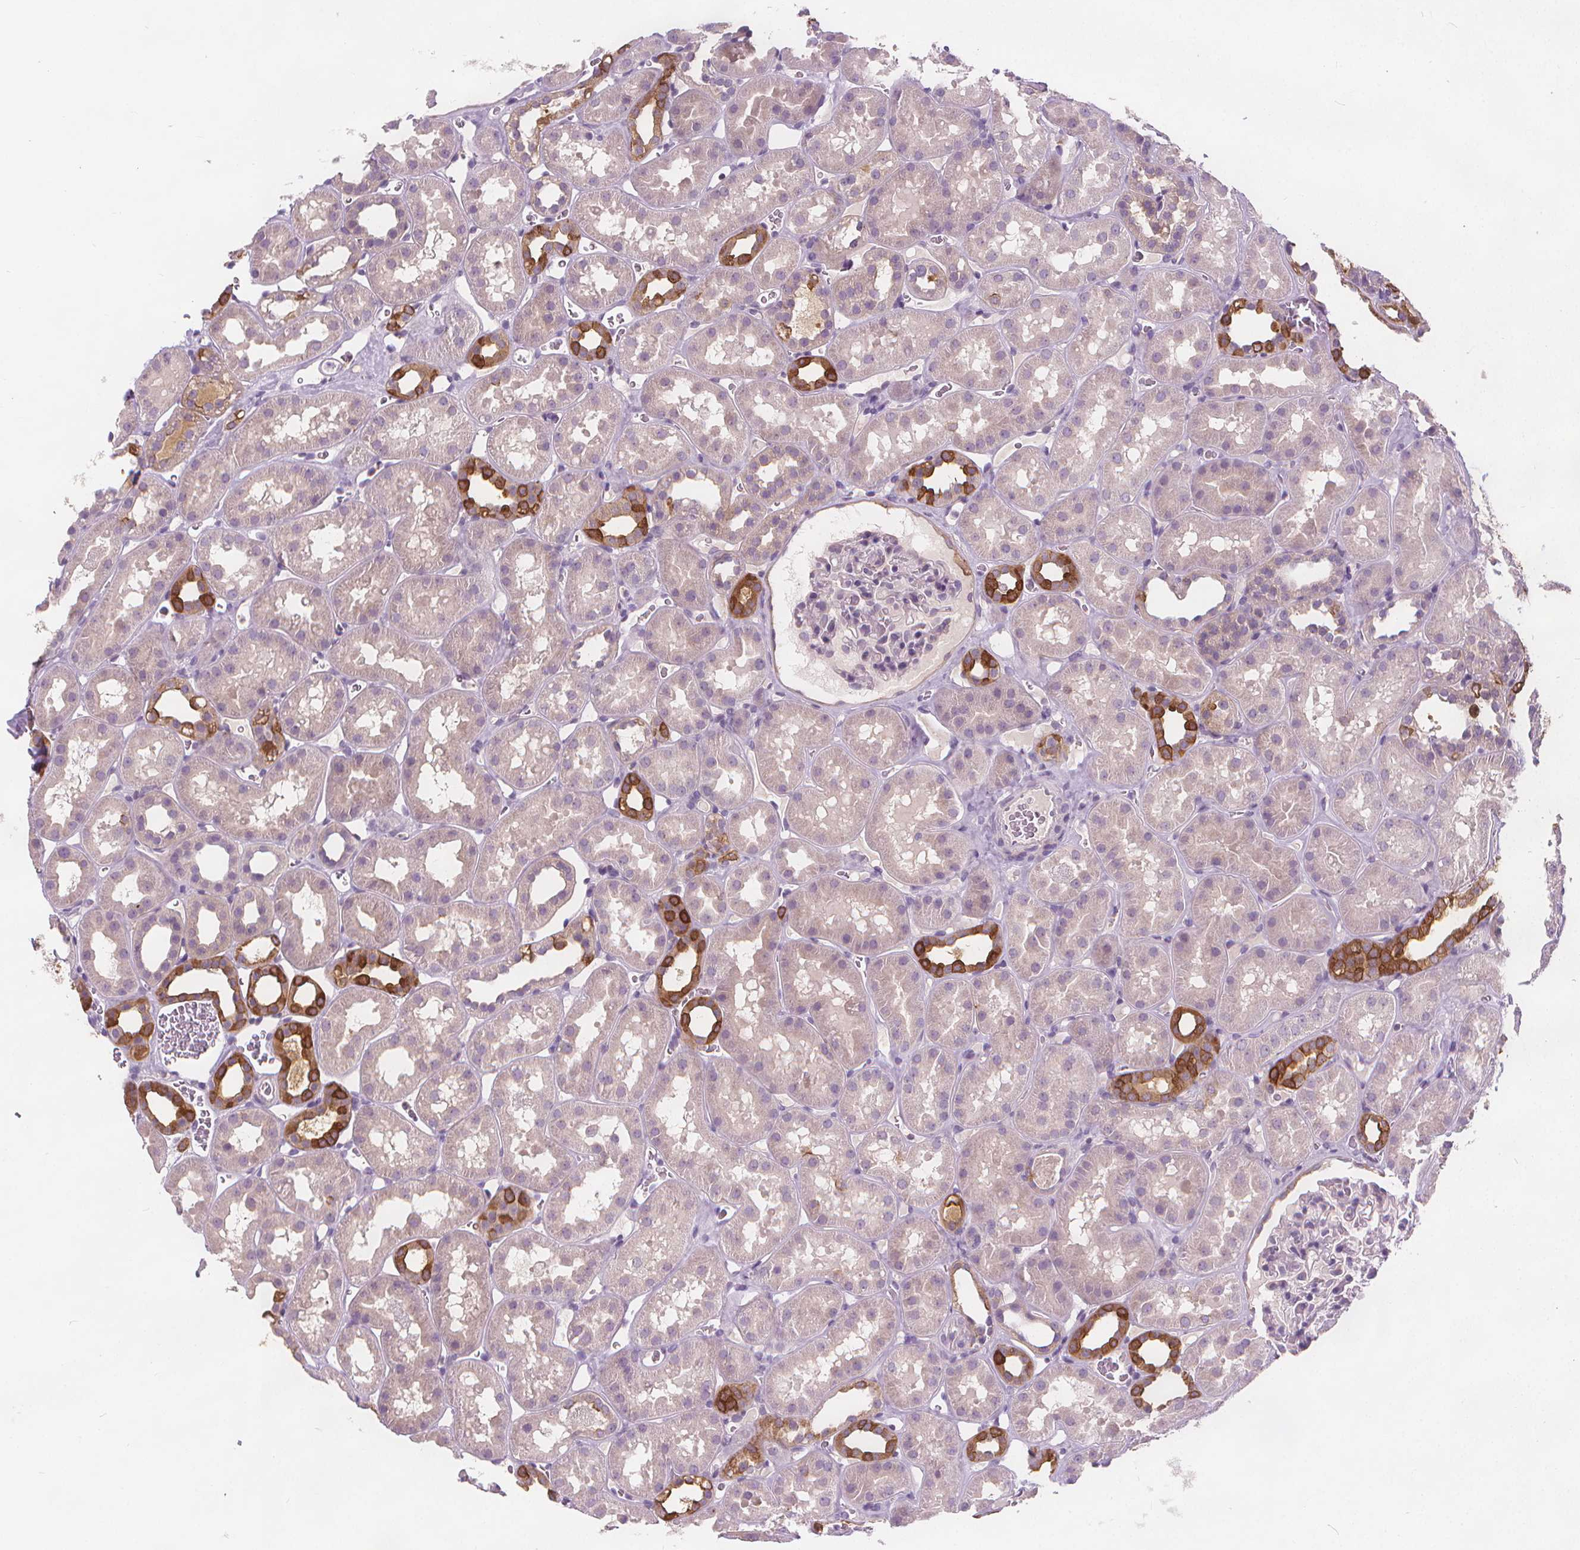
{"staining": {"intensity": "negative", "quantity": "none", "location": "none"}, "tissue": "kidney", "cell_type": "Cells in glomeruli", "image_type": "normal", "snomed": [{"axis": "morphology", "description": "Normal tissue, NOS"}, {"axis": "topography", "description": "Kidney"}], "caption": "A photomicrograph of kidney stained for a protein displays no brown staining in cells in glomeruli. (Brightfield microscopy of DAB (3,3'-diaminobenzidine) immunohistochemistry (IHC) at high magnification).", "gene": "RAB20", "patient": {"sex": "female", "age": 41}}